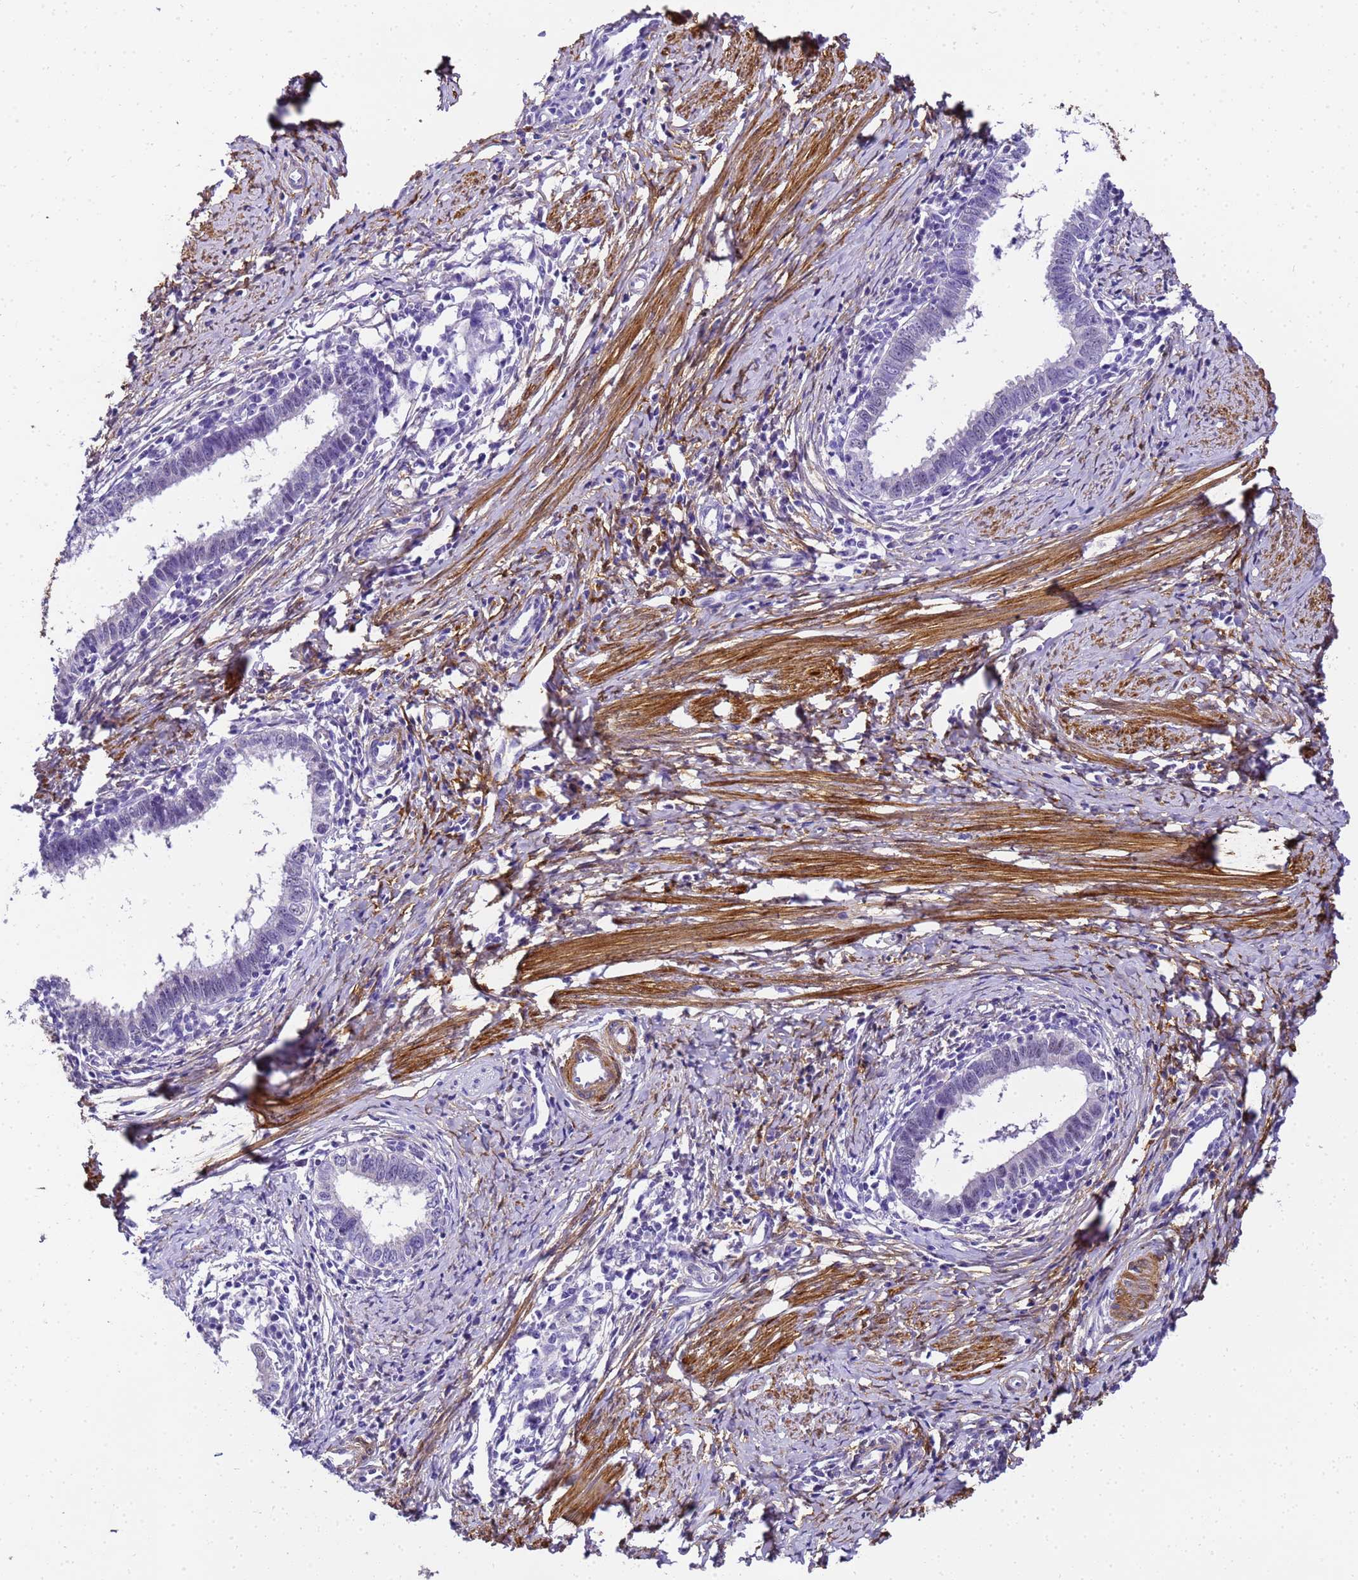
{"staining": {"intensity": "negative", "quantity": "none", "location": "none"}, "tissue": "cervical cancer", "cell_type": "Tumor cells", "image_type": "cancer", "snomed": [{"axis": "morphology", "description": "Adenocarcinoma, NOS"}, {"axis": "topography", "description": "Cervix"}], "caption": "High magnification brightfield microscopy of adenocarcinoma (cervical) stained with DAB (brown) and counterstained with hematoxylin (blue): tumor cells show no significant expression.", "gene": "HSPB6", "patient": {"sex": "female", "age": 36}}